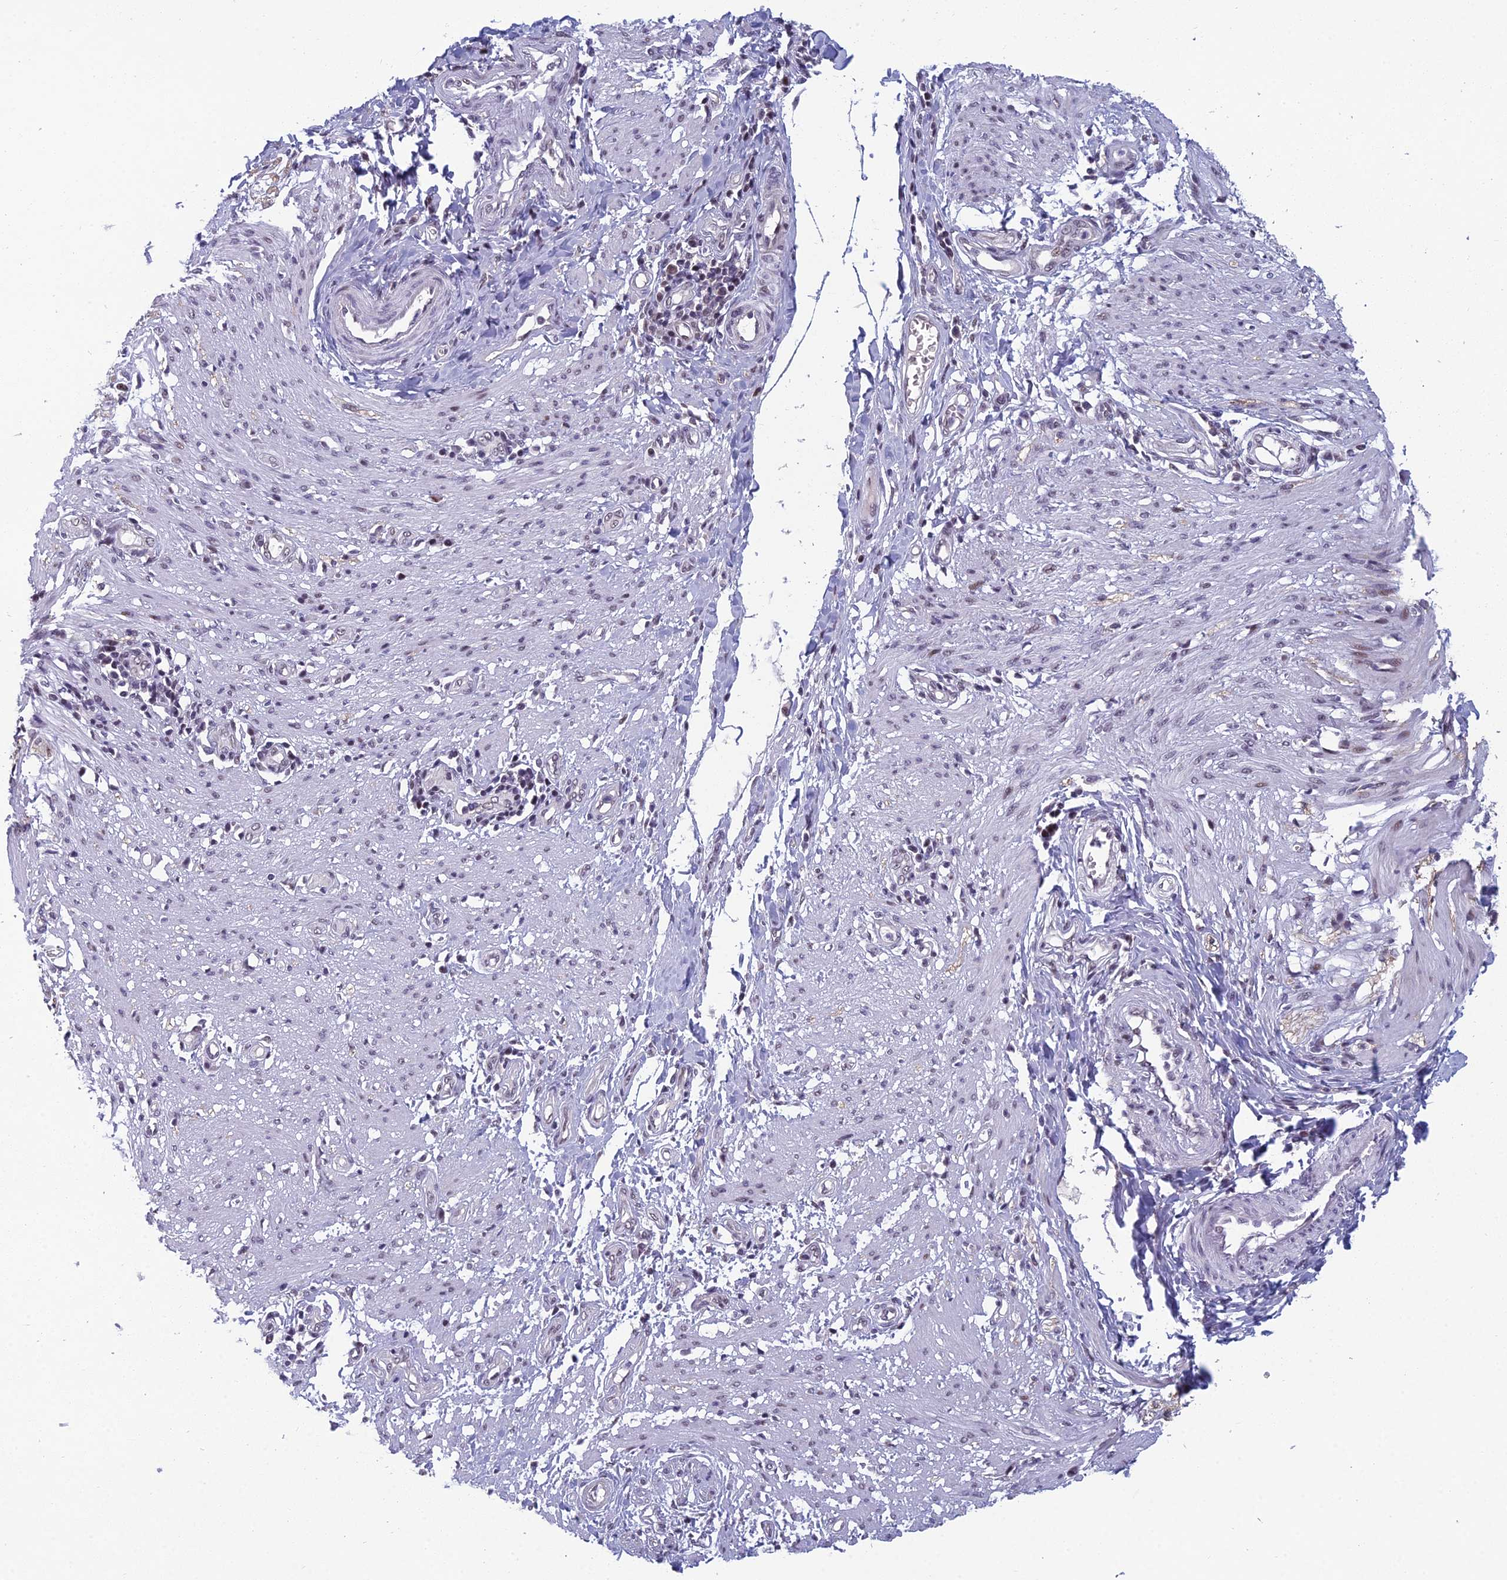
{"staining": {"intensity": "negative", "quantity": "none", "location": "none"}, "tissue": "smooth muscle", "cell_type": "Smooth muscle cells", "image_type": "normal", "snomed": [{"axis": "morphology", "description": "Normal tissue, NOS"}, {"axis": "morphology", "description": "Adenocarcinoma, NOS"}, {"axis": "topography", "description": "Colon"}, {"axis": "topography", "description": "Peripheral nerve tissue"}], "caption": "DAB immunohistochemical staining of normal human smooth muscle exhibits no significant staining in smooth muscle cells. Nuclei are stained in blue.", "gene": "RGS17", "patient": {"sex": "male", "age": 14}}